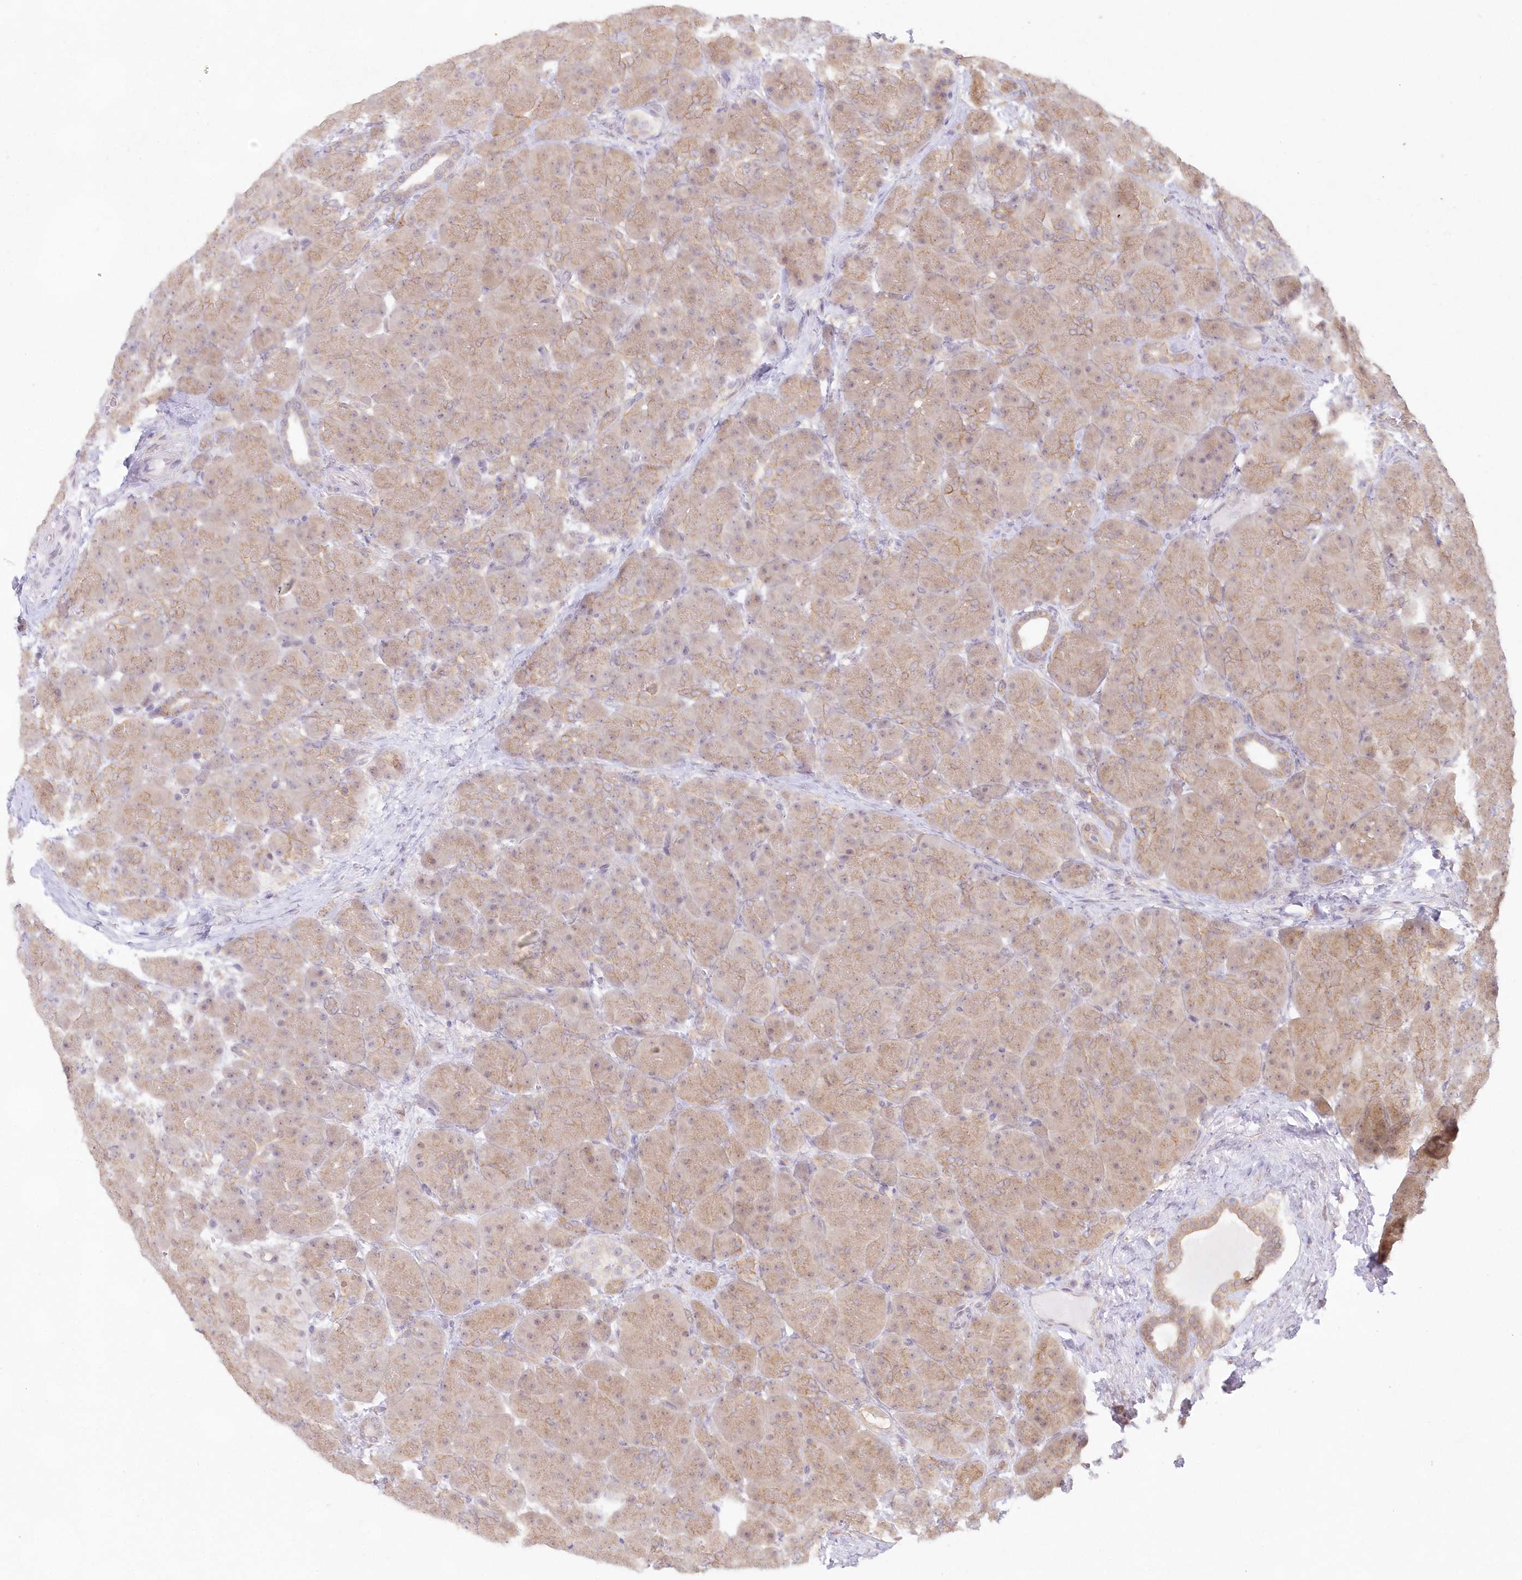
{"staining": {"intensity": "moderate", "quantity": ">75%", "location": "cytoplasmic/membranous,nuclear"}, "tissue": "pancreas", "cell_type": "Exocrine glandular cells", "image_type": "normal", "snomed": [{"axis": "morphology", "description": "Normal tissue, NOS"}, {"axis": "topography", "description": "Pancreas"}], "caption": "Immunohistochemistry of normal pancreas displays medium levels of moderate cytoplasmic/membranous,nuclear positivity in about >75% of exocrine glandular cells. (Brightfield microscopy of DAB IHC at high magnification).", "gene": "RNPEP", "patient": {"sex": "male", "age": 66}}